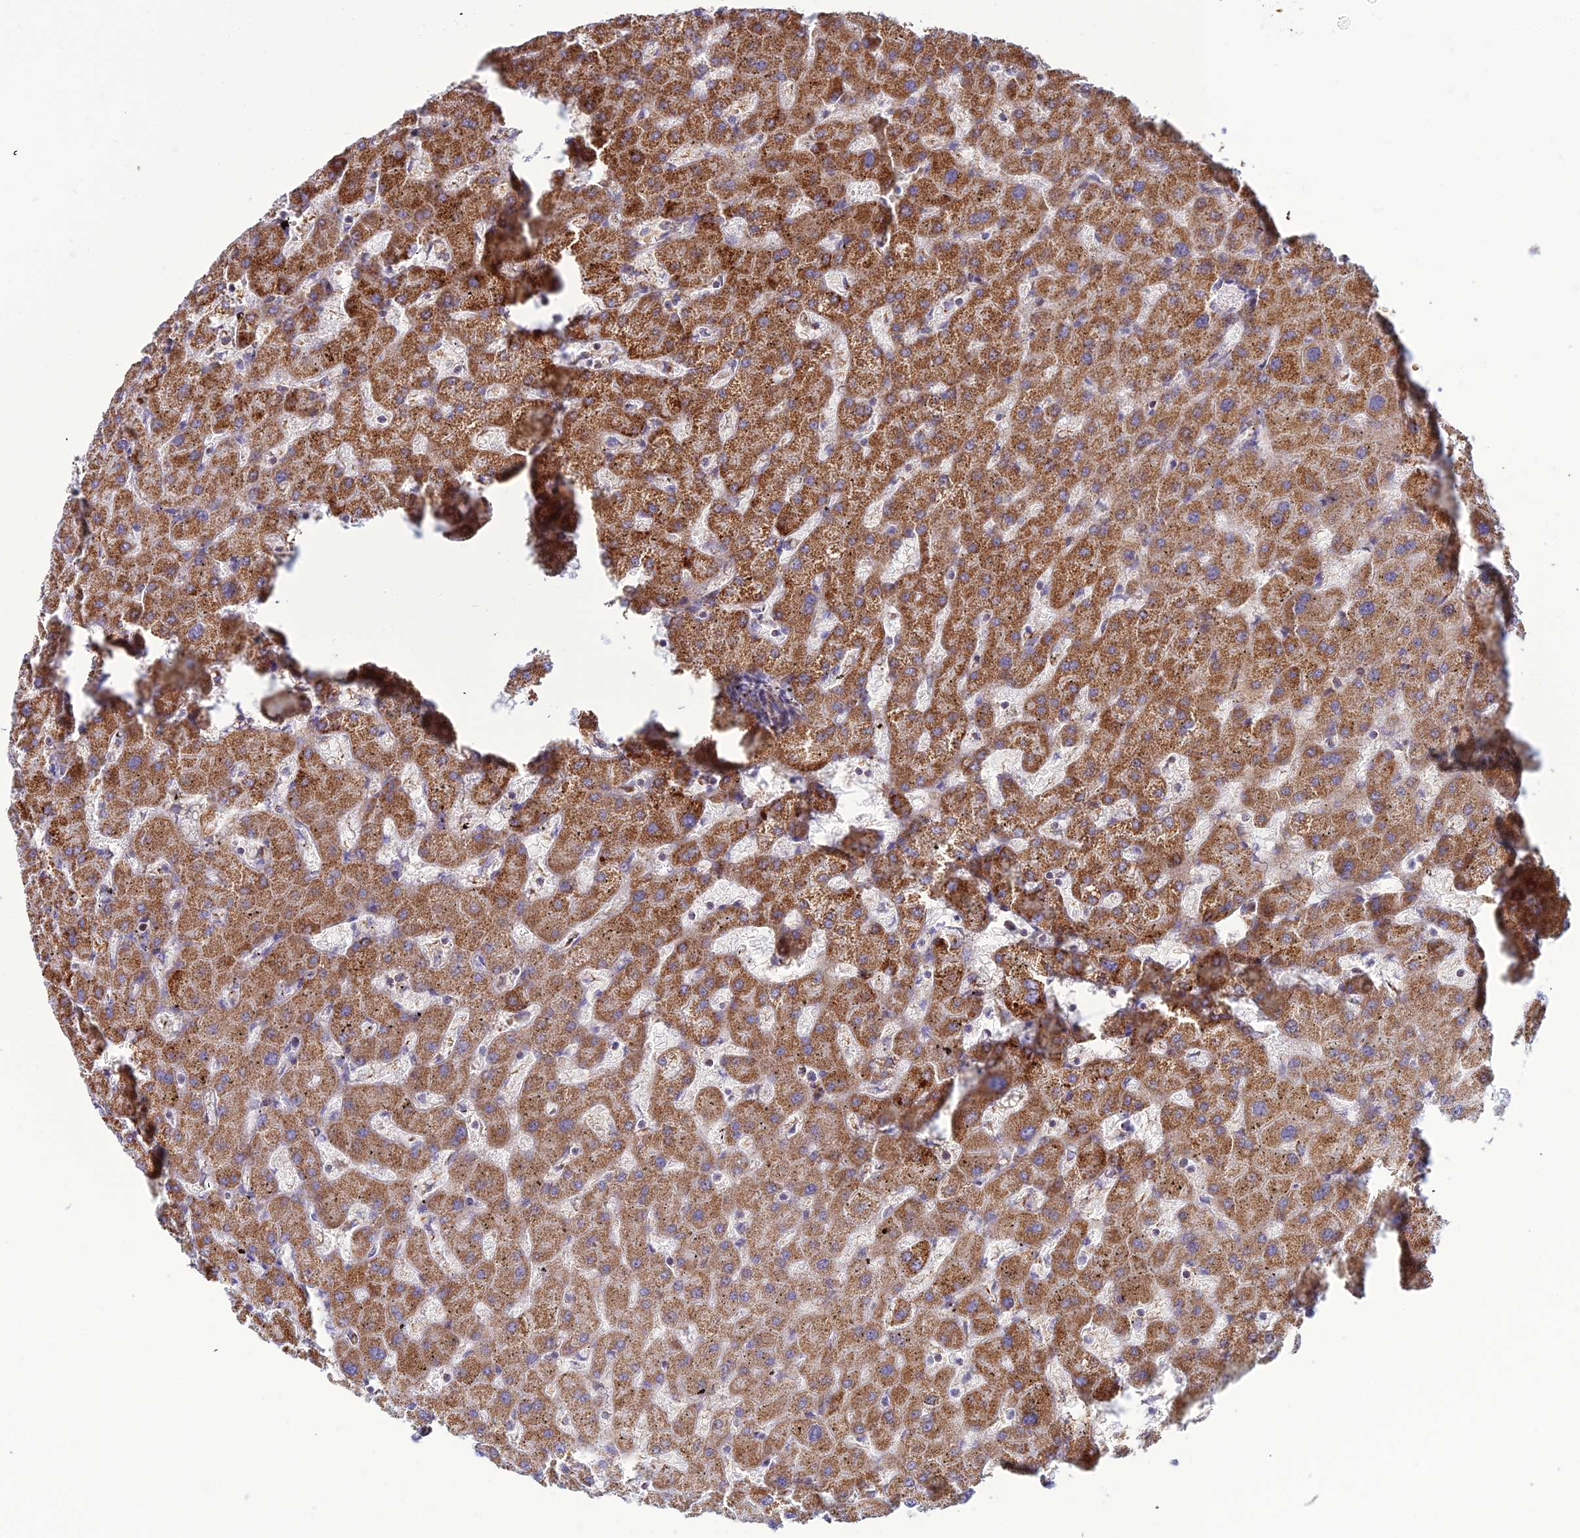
{"staining": {"intensity": "moderate", "quantity": "25%-75%", "location": "cytoplasmic/membranous"}, "tissue": "liver", "cell_type": "Cholangiocytes", "image_type": "normal", "snomed": [{"axis": "morphology", "description": "Normal tissue, NOS"}, {"axis": "topography", "description": "Liver"}], "caption": "This micrograph displays immunohistochemistry staining of unremarkable human liver, with medium moderate cytoplasmic/membranous expression in approximately 25%-75% of cholangiocytes.", "gene": "SLC35F4", "patient": {"sex": "female", "age": 63}}